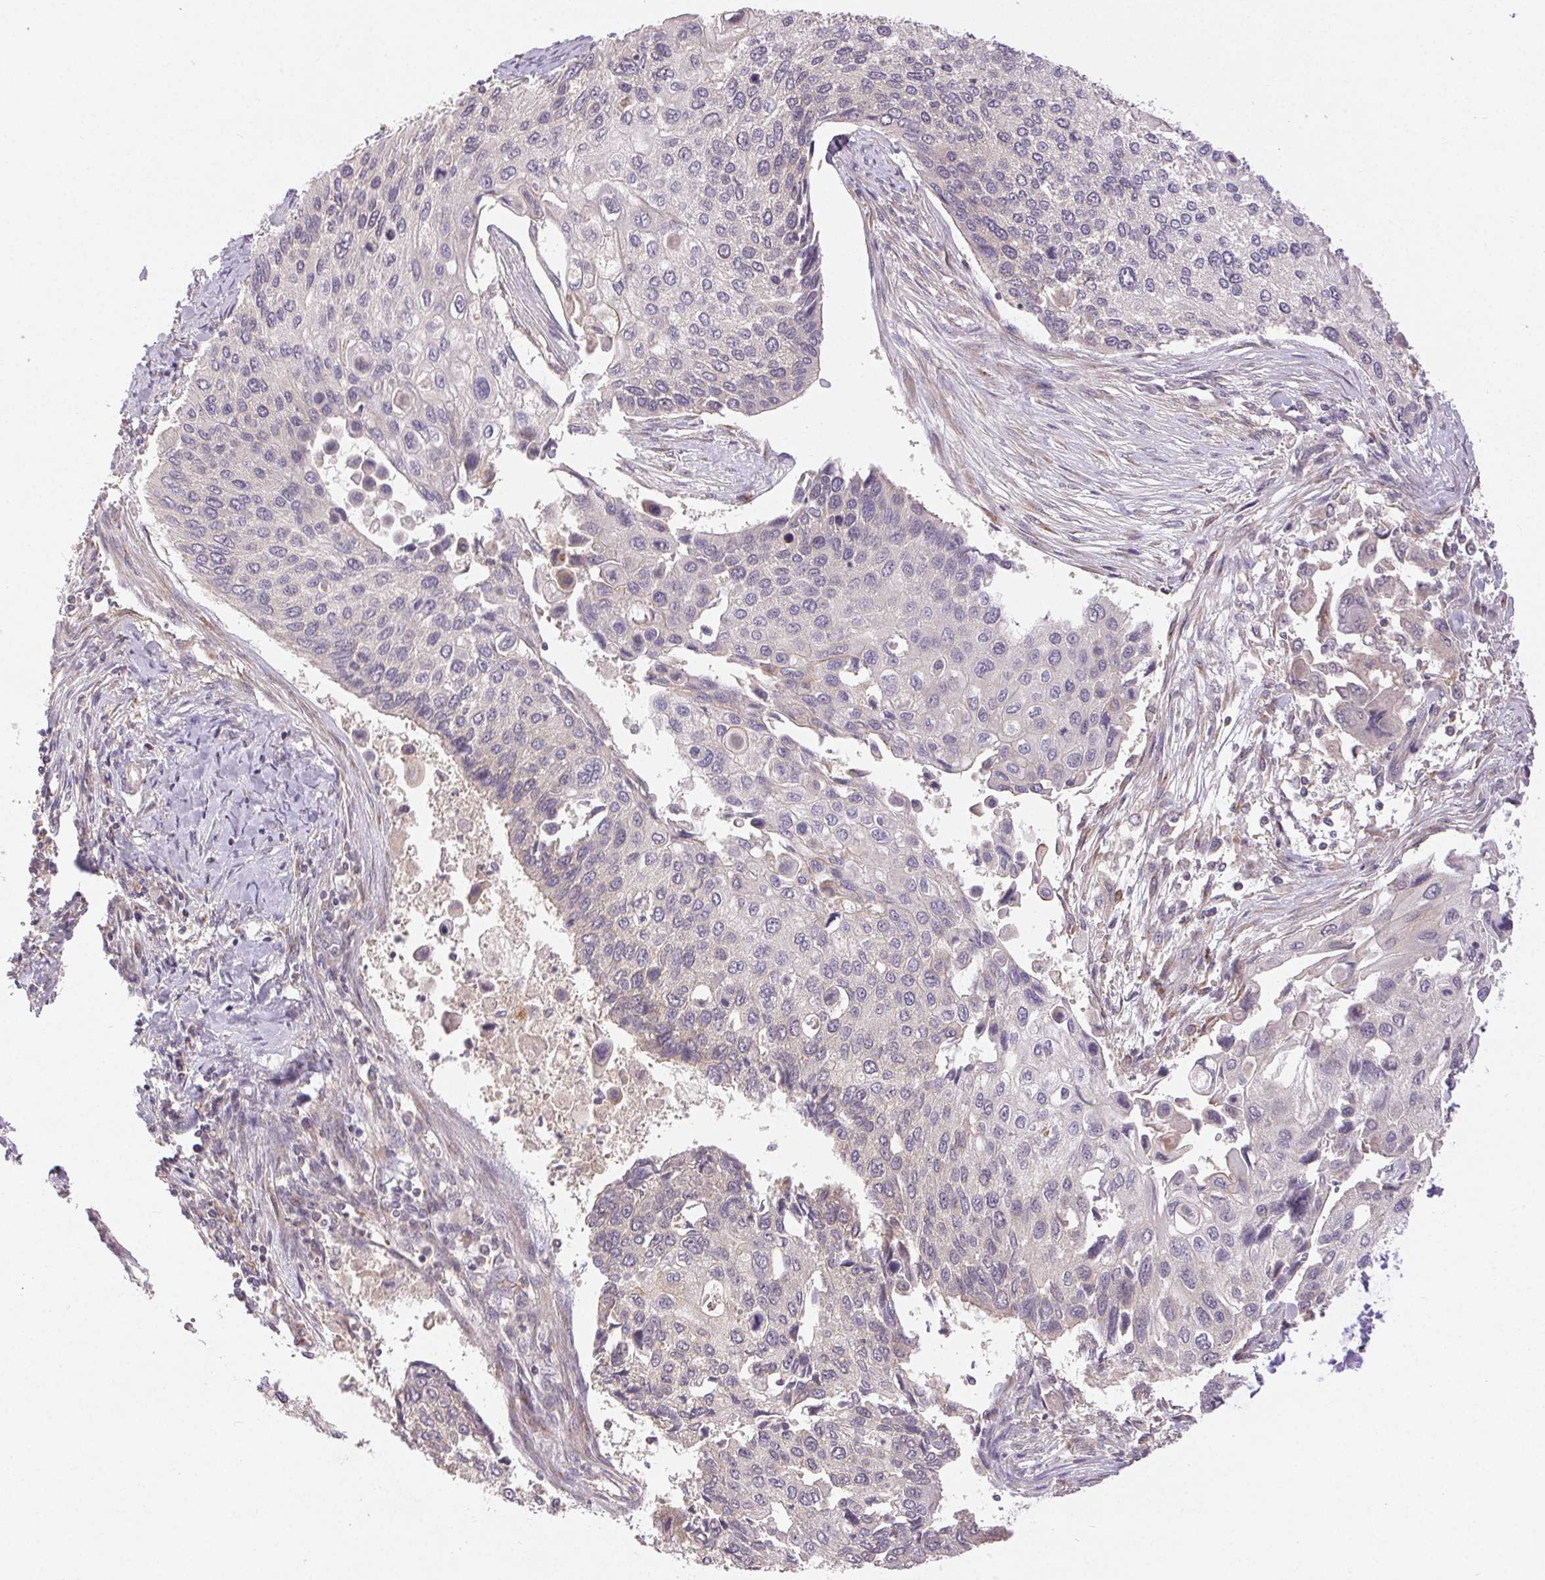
{"staining": {"intensity": "negative", "quantity": "none", "location": "none"}, "tissue": "lung cancer", "cell_type": "Tumor cells", "image_type": "cancer", "snomed": [{"axis": "morphology", "description": "Squamous cell carcinoma, NOS"}, {"axis": "morphology", "description": "Squamous cell carcinoma, metastatic, NOS"}, {"axis": "topography", "description": "Lung"}], "caption": "Immunohistochemistry (IHC) image of neoplastic tissue: lung cancer stained with DAB reveals no significant protein staining in tumor cells.", "gene": "MAPKAPK2", "patient": {"sex": "male", "age": 63}}